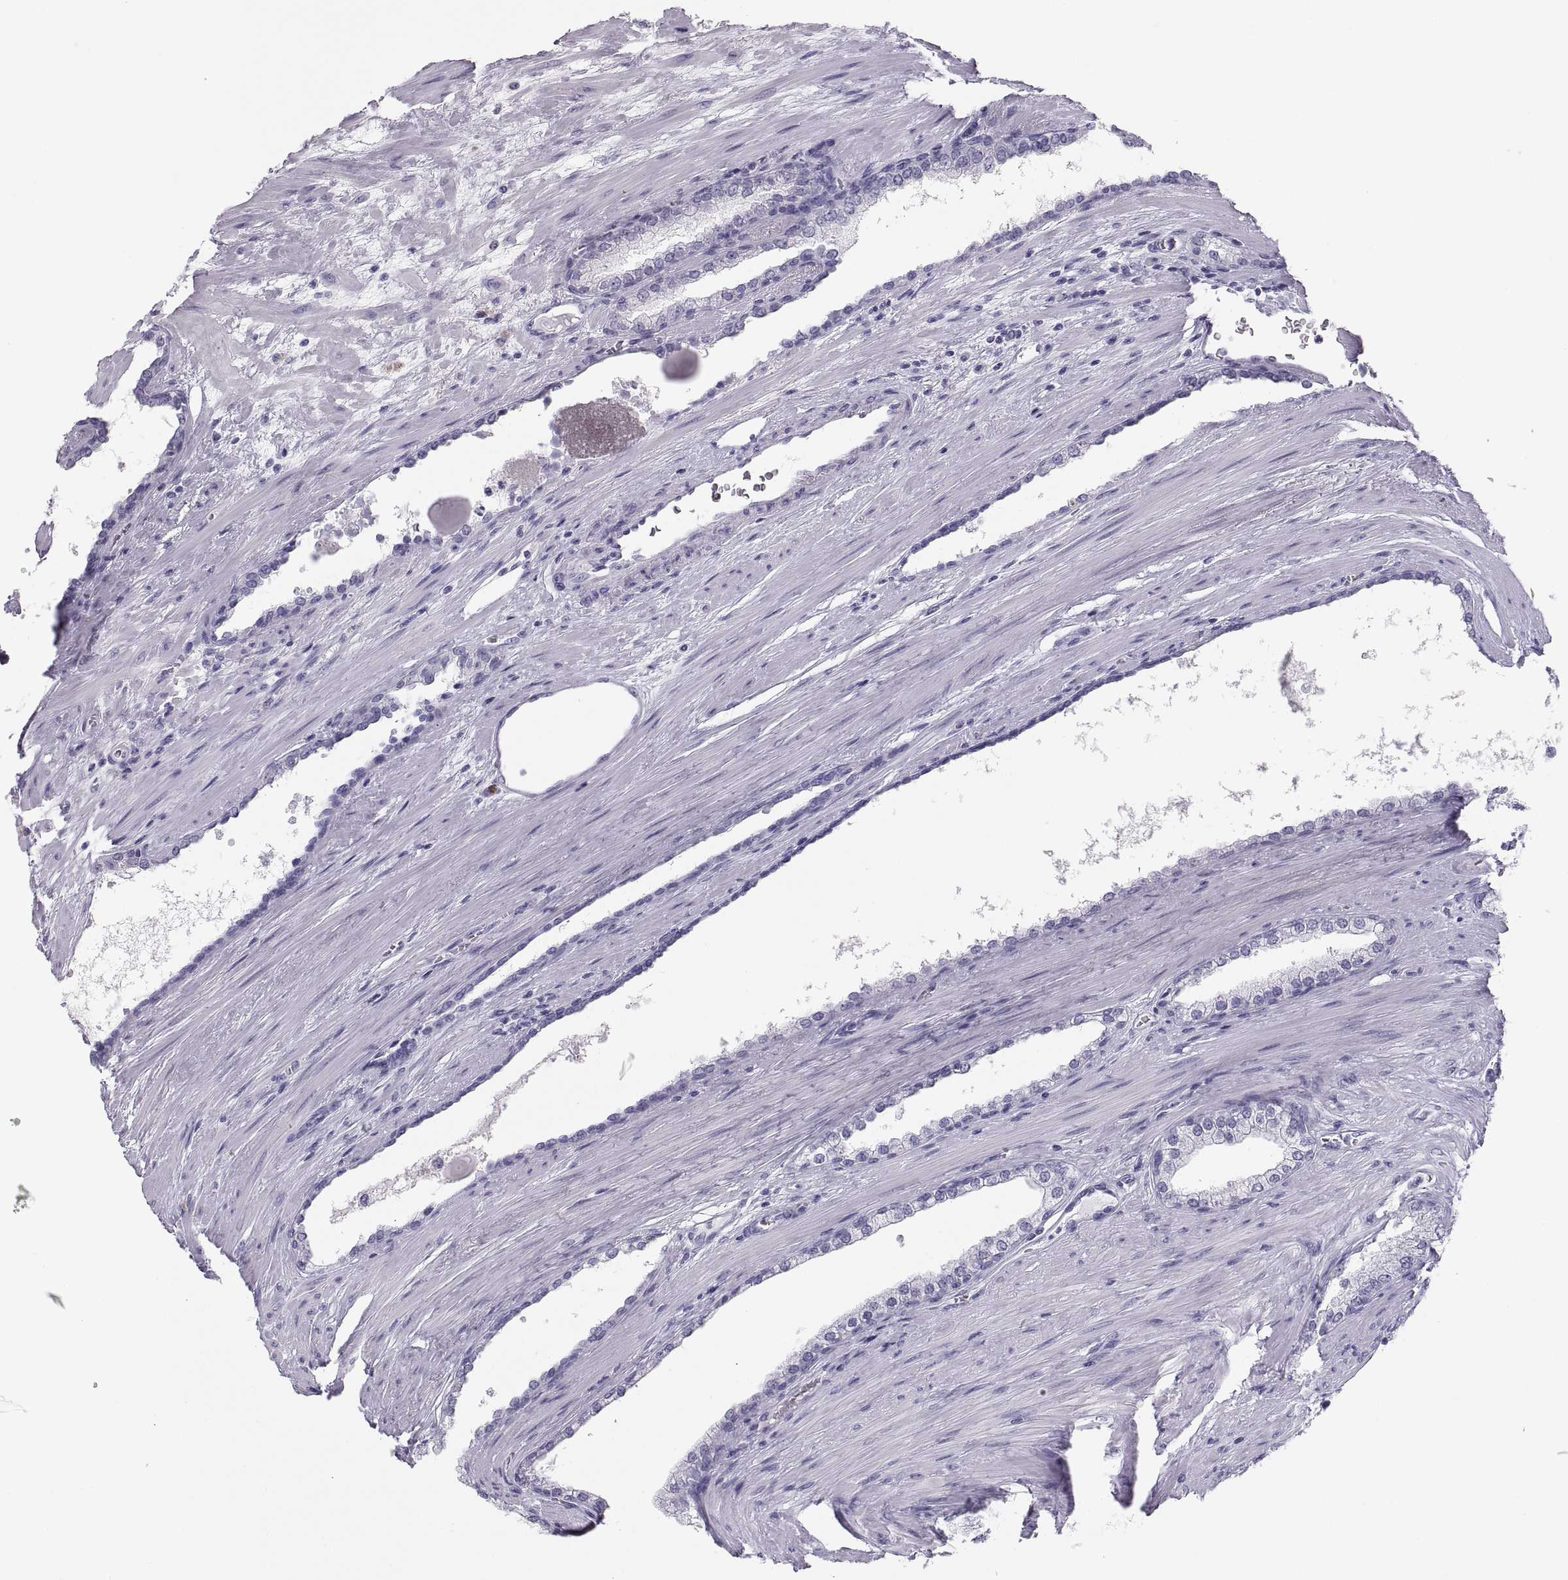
{"staining": {"intensity": "negative", "quantity": "none", "location": "none"}, "tissue": "prostate cancer", "cell_type": "Tumor cells", "image_type": "cancer", "snomed": [{"axis": "morphology", "description": "Adenocarcinoma, NOS"}, {"axis": "topography", "description": "Prostate"}], "caption": "Immunohistochemical staining of human prostate cancer shows no significant positivity in tumor cells.", "gene": "PAX2", "patient": {"sex": "male", "age": 67}}